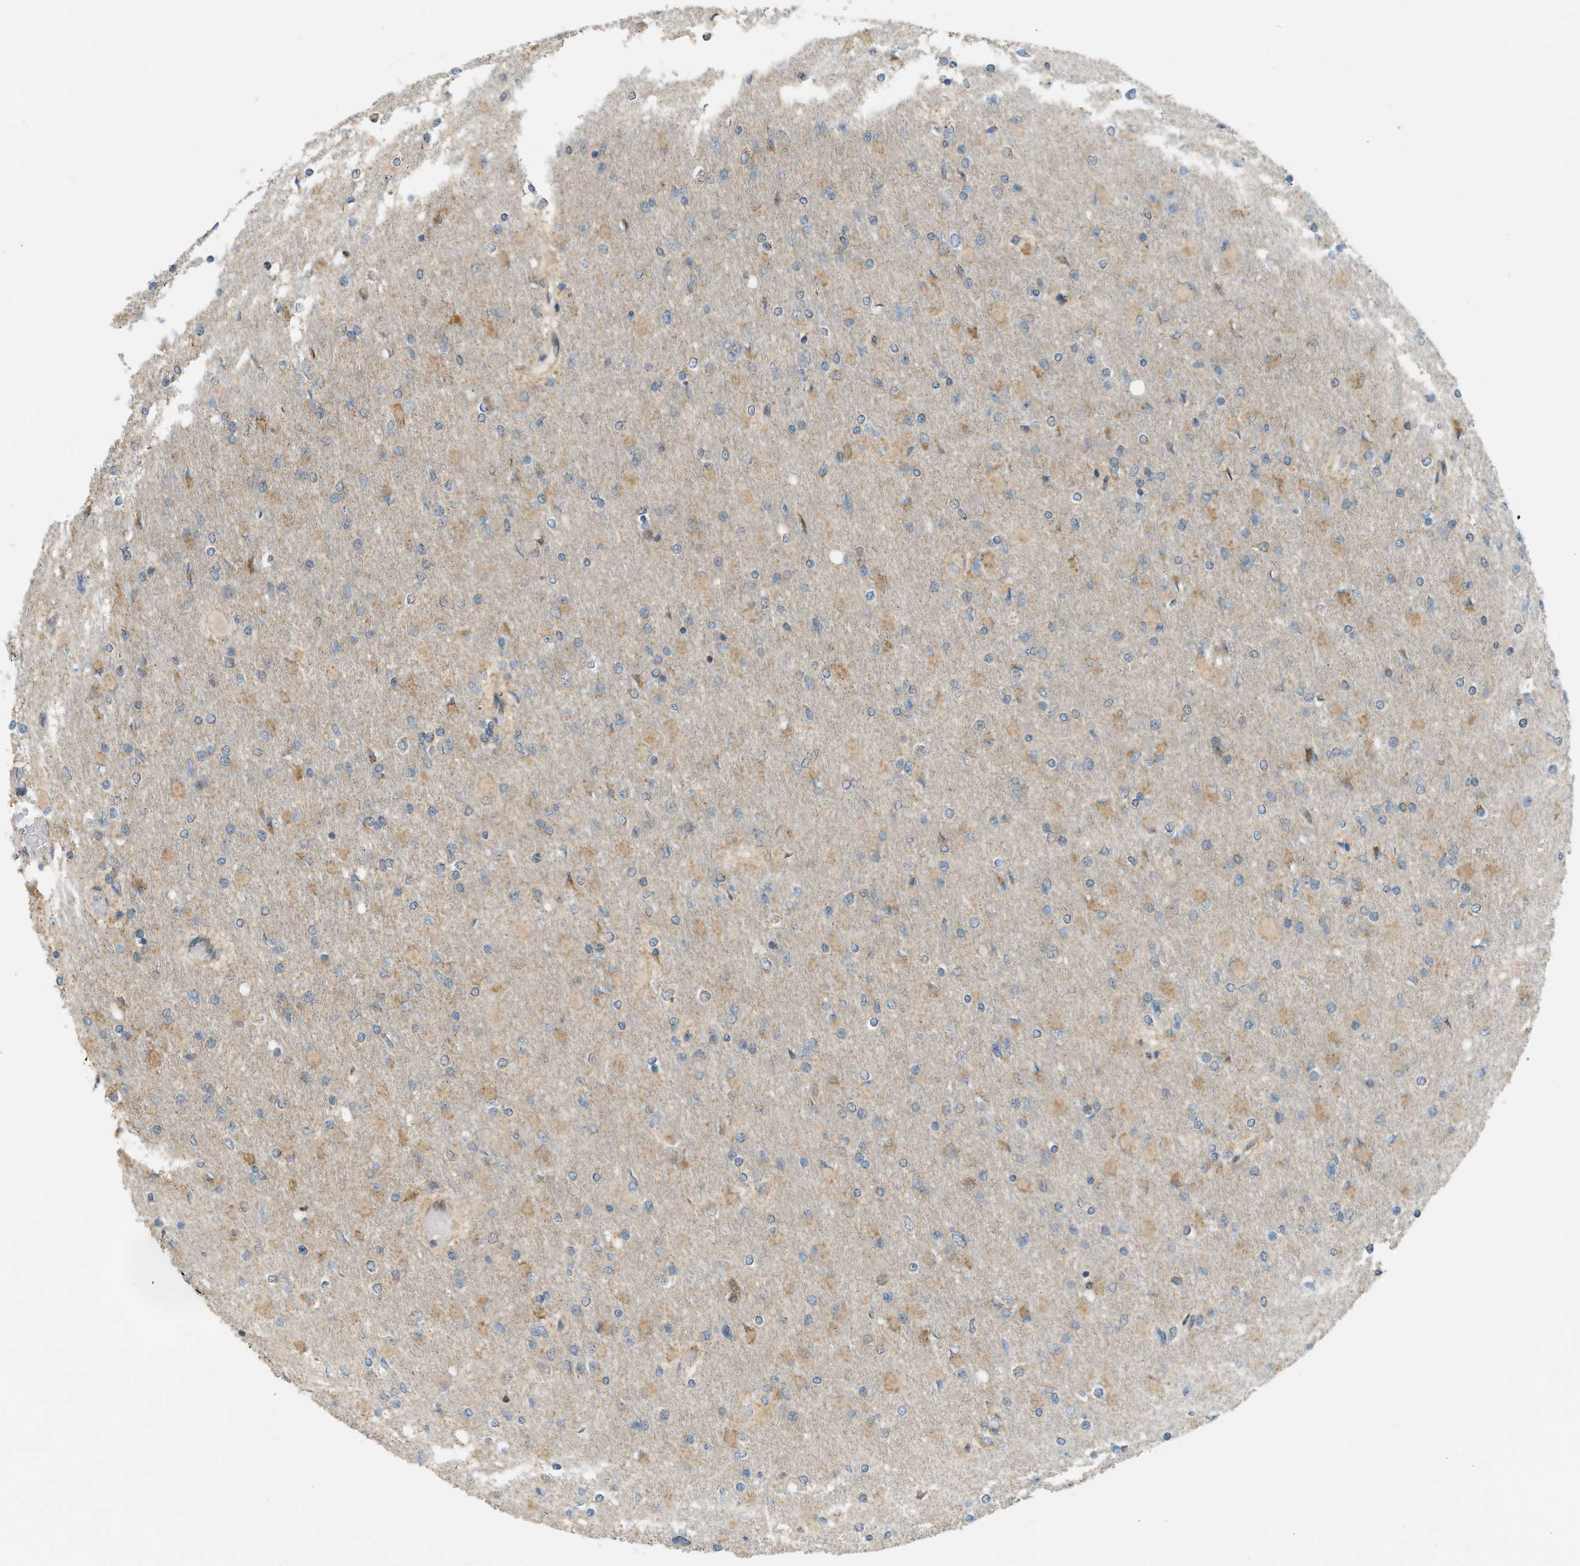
{"staining": {"intensity": "negative", "quantity": "none", "location": "none"}, "tissue": "glioma", "cell_type": "Tumor cells", "image_type": "cancer", "snomed": [{"axis": "morphology", "description": "Glioma, malignant, High grade"}, {"axis": "topography", "description": "Cerebral cortex"}], "caption": "This is an immunohistochemistry (IHC) photomicrograph of malignant glioma (high-grade). There is no staining in tumor cells.", "gene": "CCDC186", "patient": {"sex": "female", "age": 36}}